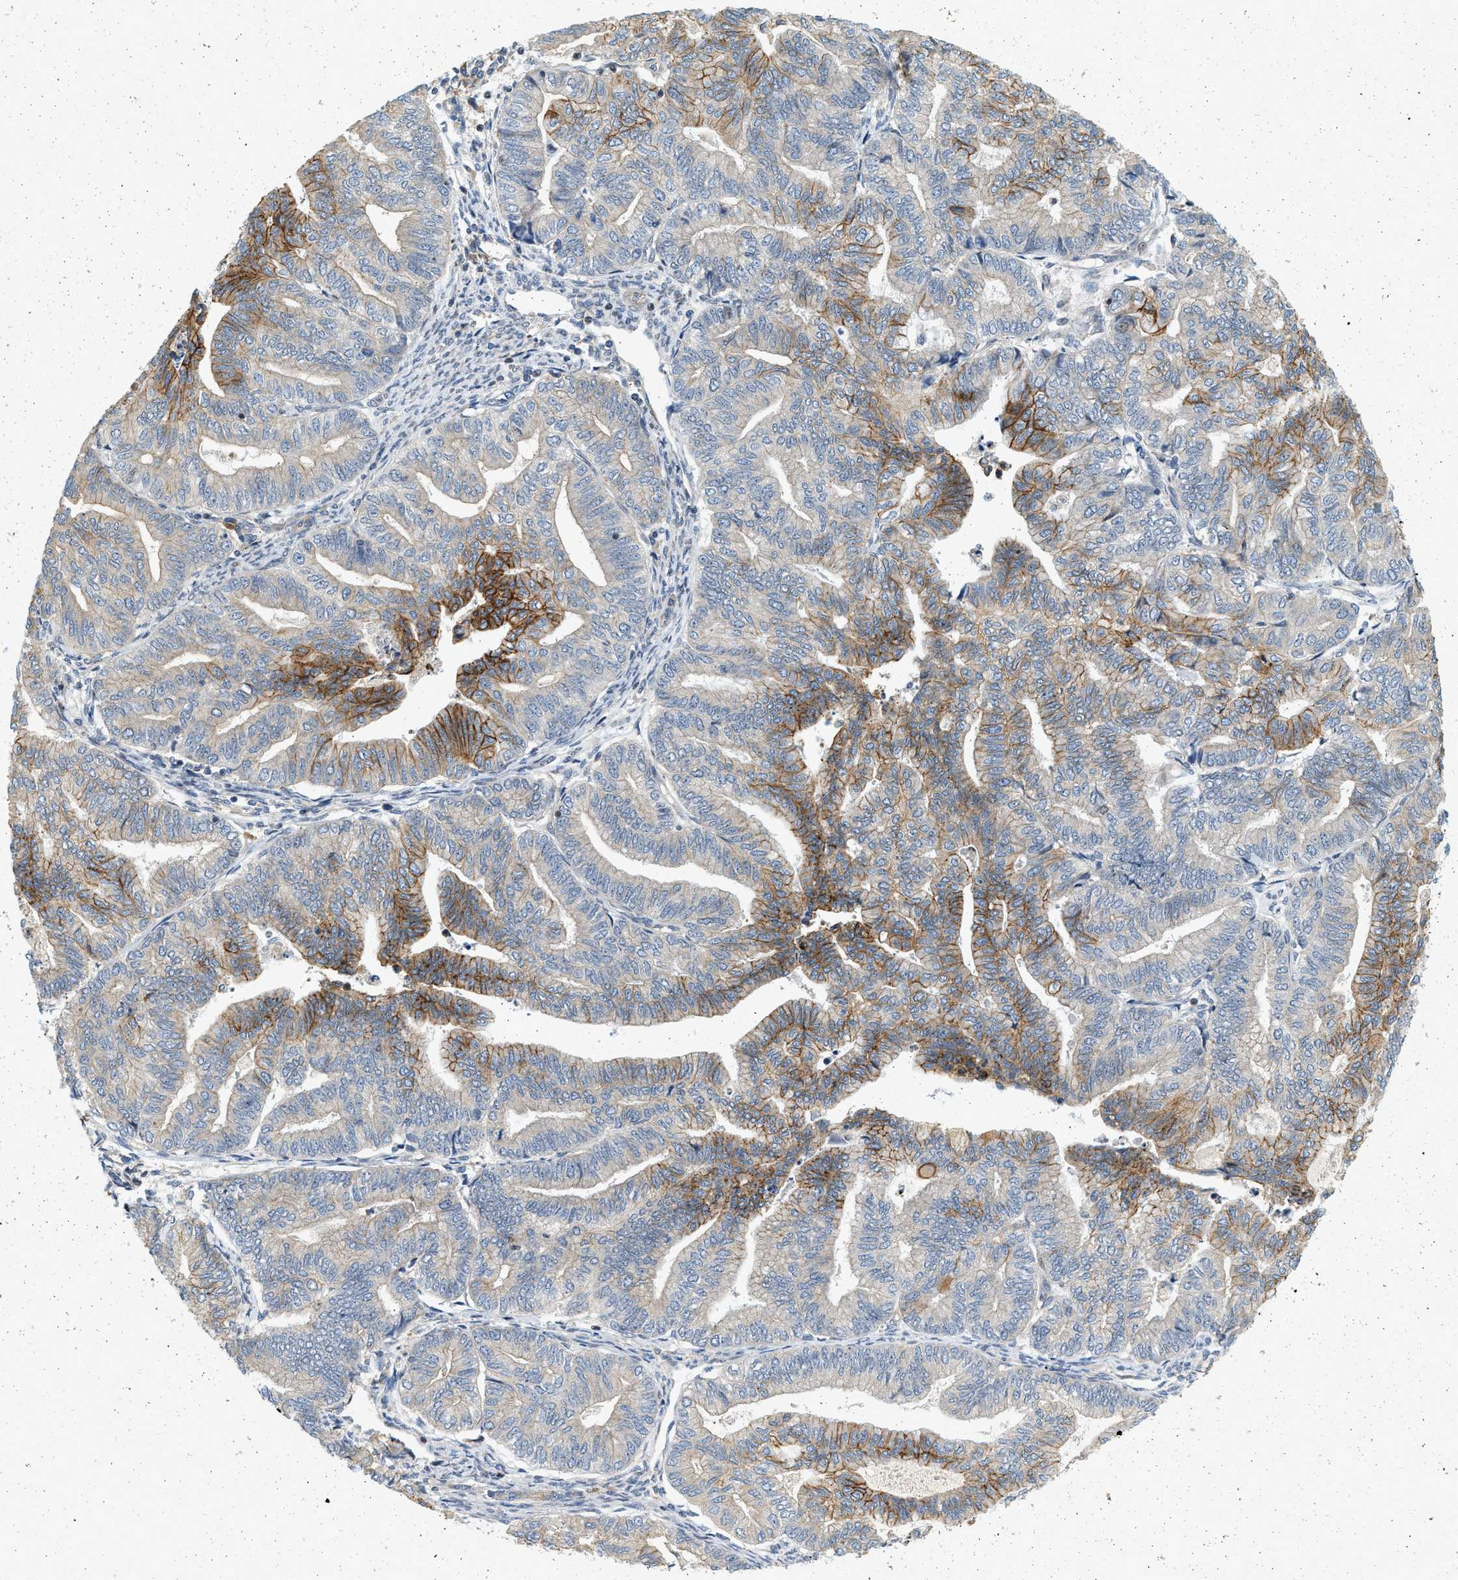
{"staining": {"intensity": "moderate", "quantity": "25%-75%", "location": "cytoplasmic/membranous"}, "tissue": "endometrial cancer", "cell_type": "Tumor cells", "image_type": "cancer", "snomed": [{"axis": "morphology", "description": "Adenocarcinoma, NOS"}, {"axis": "topography", "description": "Endometrium"}], "caption": "Adenocarcinoma (endometrial) was stained to show a protein in brown. There is medium levels of moderate cytoplasmic/membranous positivity in approximately 25%-75% of tumor cells. (Brightfield microscopy of DAB IHC at high magnification).", "gene": "NRSN2", "patient": {"sex": "female", "age": 79}}